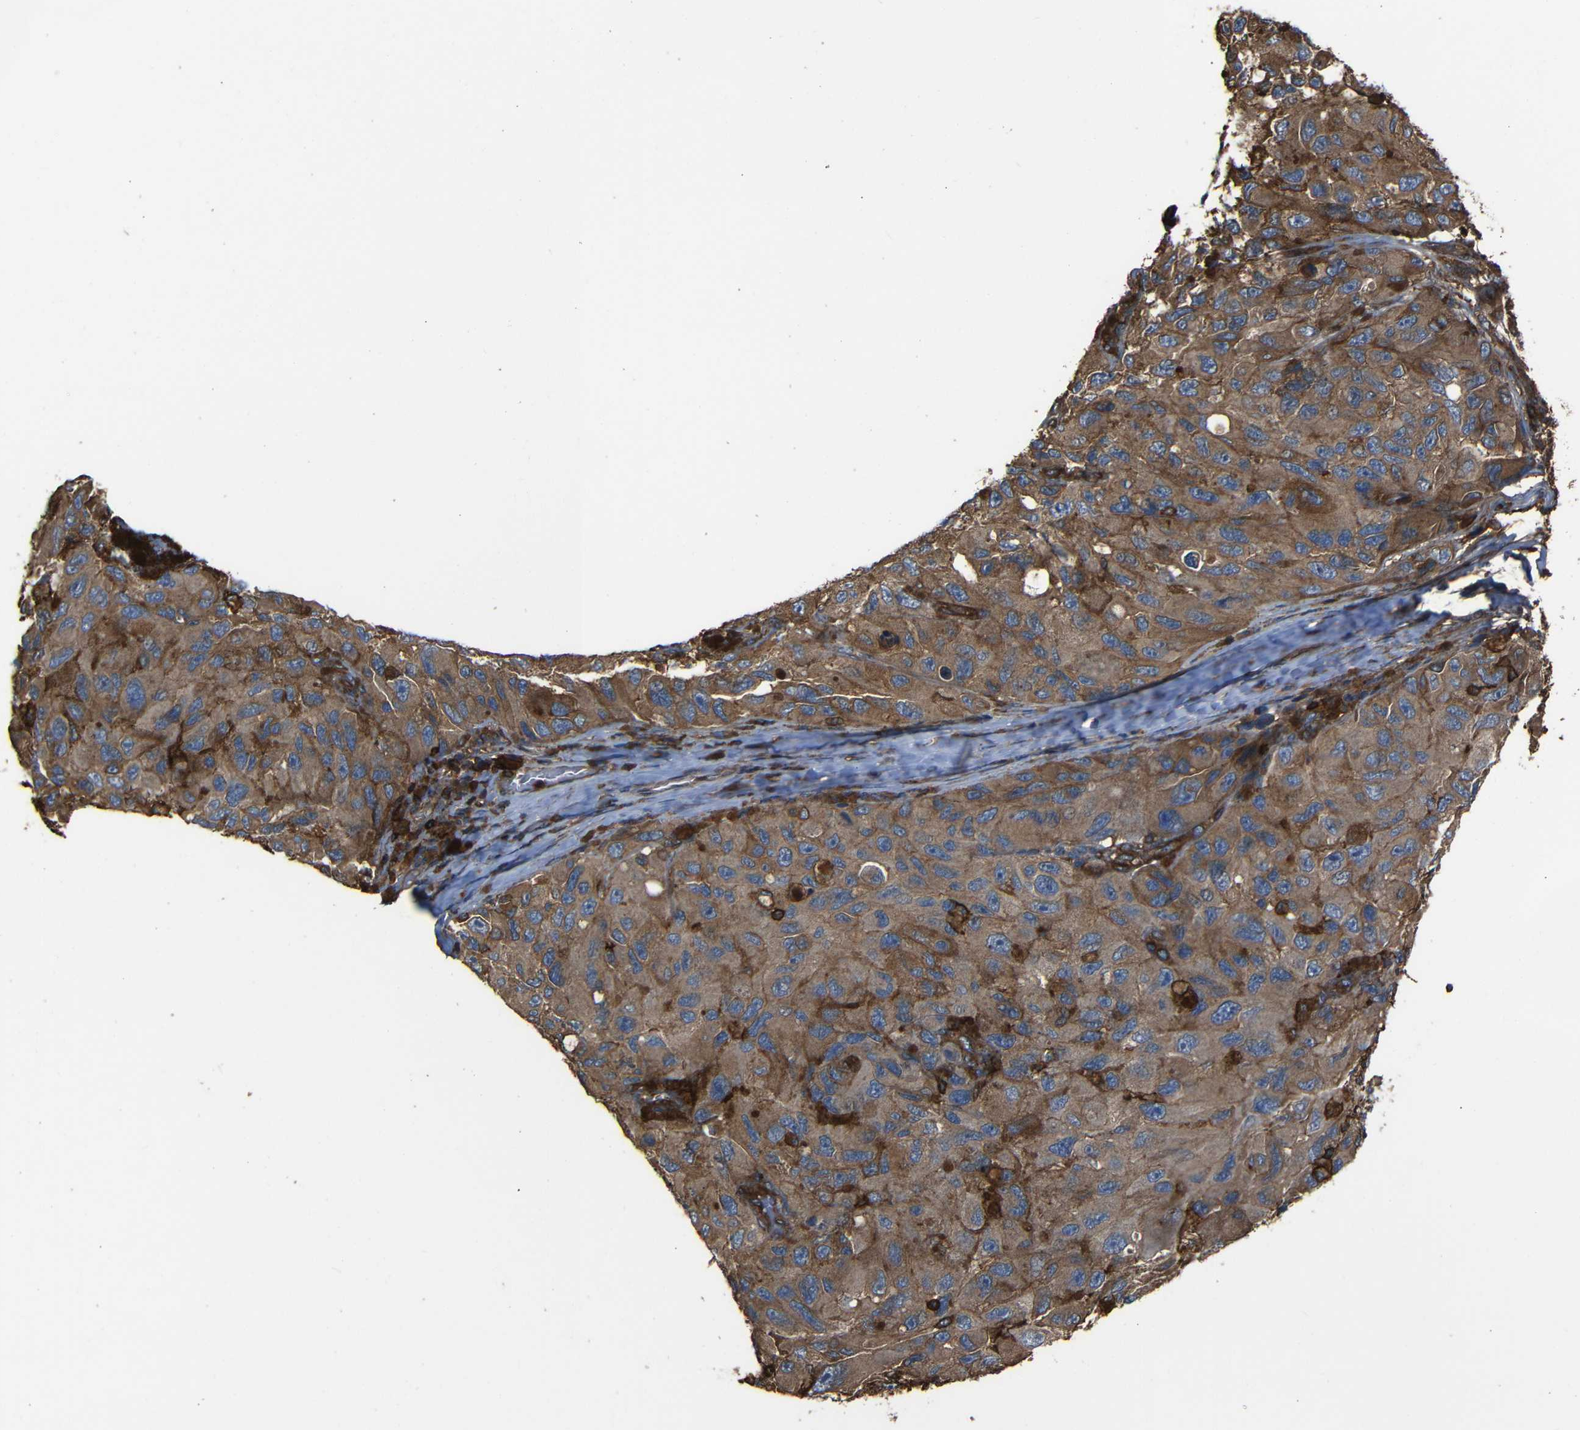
{"staining": {"intensity": "moderate", "quantity": ">75%", "location": "cytoplasmic/membranous"}, "tissue": "melanoma", "cell_type": "Tumor cells", "image_type": "cancer", "snomed": [{"axis": "morphology", "description": "Malignant melanoma, NOS"}, {"axis": "topography", "description": "Skin"}], "caption": "This image reveals melanoma stained with immunohistochemistry (IHC) to label a protein in brown. The cytoplasmic/membranous of tumor cells show moderate positivity for the protein. Nuclei are counter-stained blue.", "gene": "ADGRE5", "patient": {"sex": "female", "age": 73}}